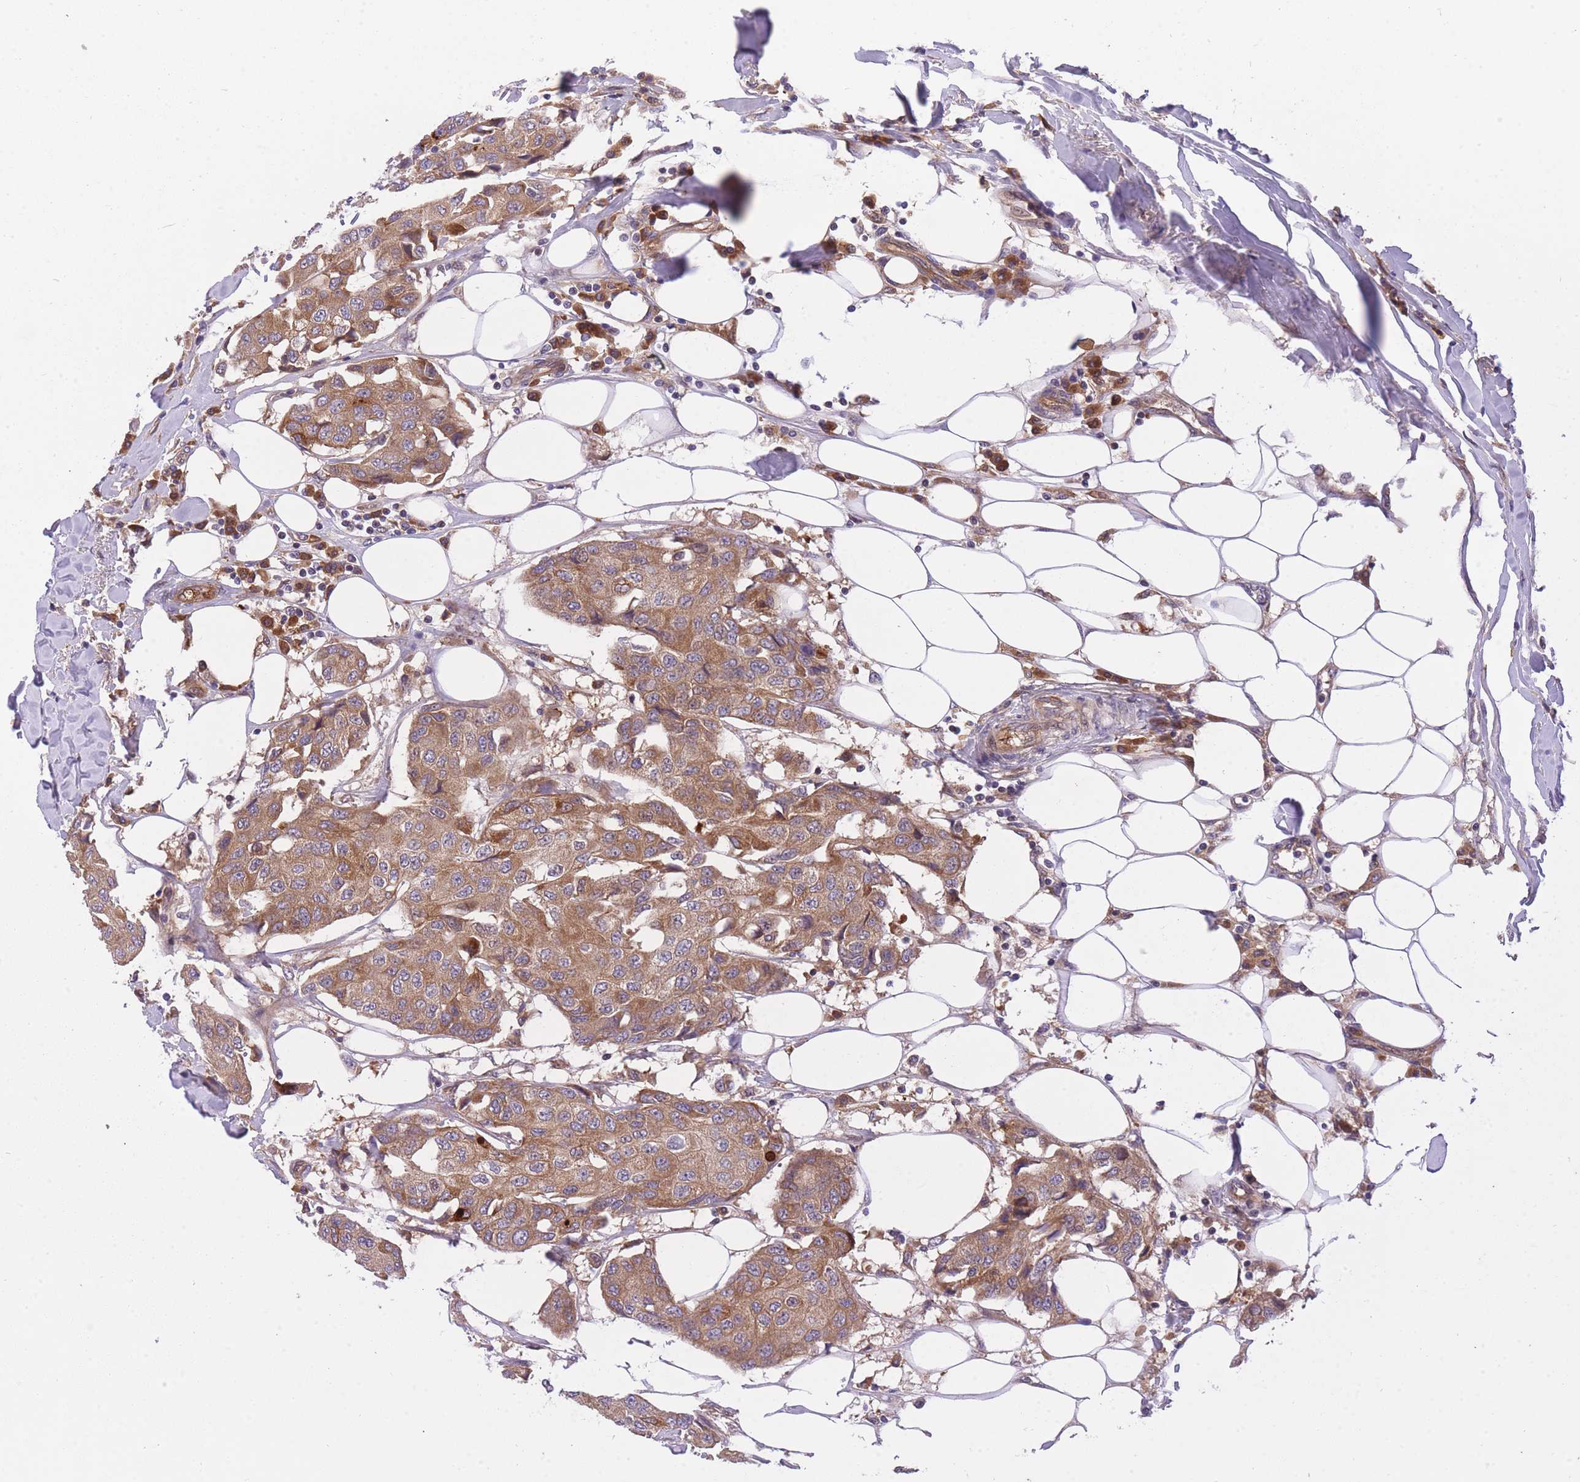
{"staining": {"intensity": "moderate", "quantity": ">75%", "location": "cytoplasmic/membranous"}, "tissue": "breast cancer", "cell_type": "Tumor cells", "image_type": "cancer", "snomed": [{"axis": "morphology", "description": "Duct carcinoma"}, {"axis": "topography", "description": "Breast"}], "caption": "Human invasive ductal carcinoma (breast) stained with a protein marker shows moderate staining in tumor cells.", "gene": "CRYGN", "patient": {"sex": "female", "age": 80}}